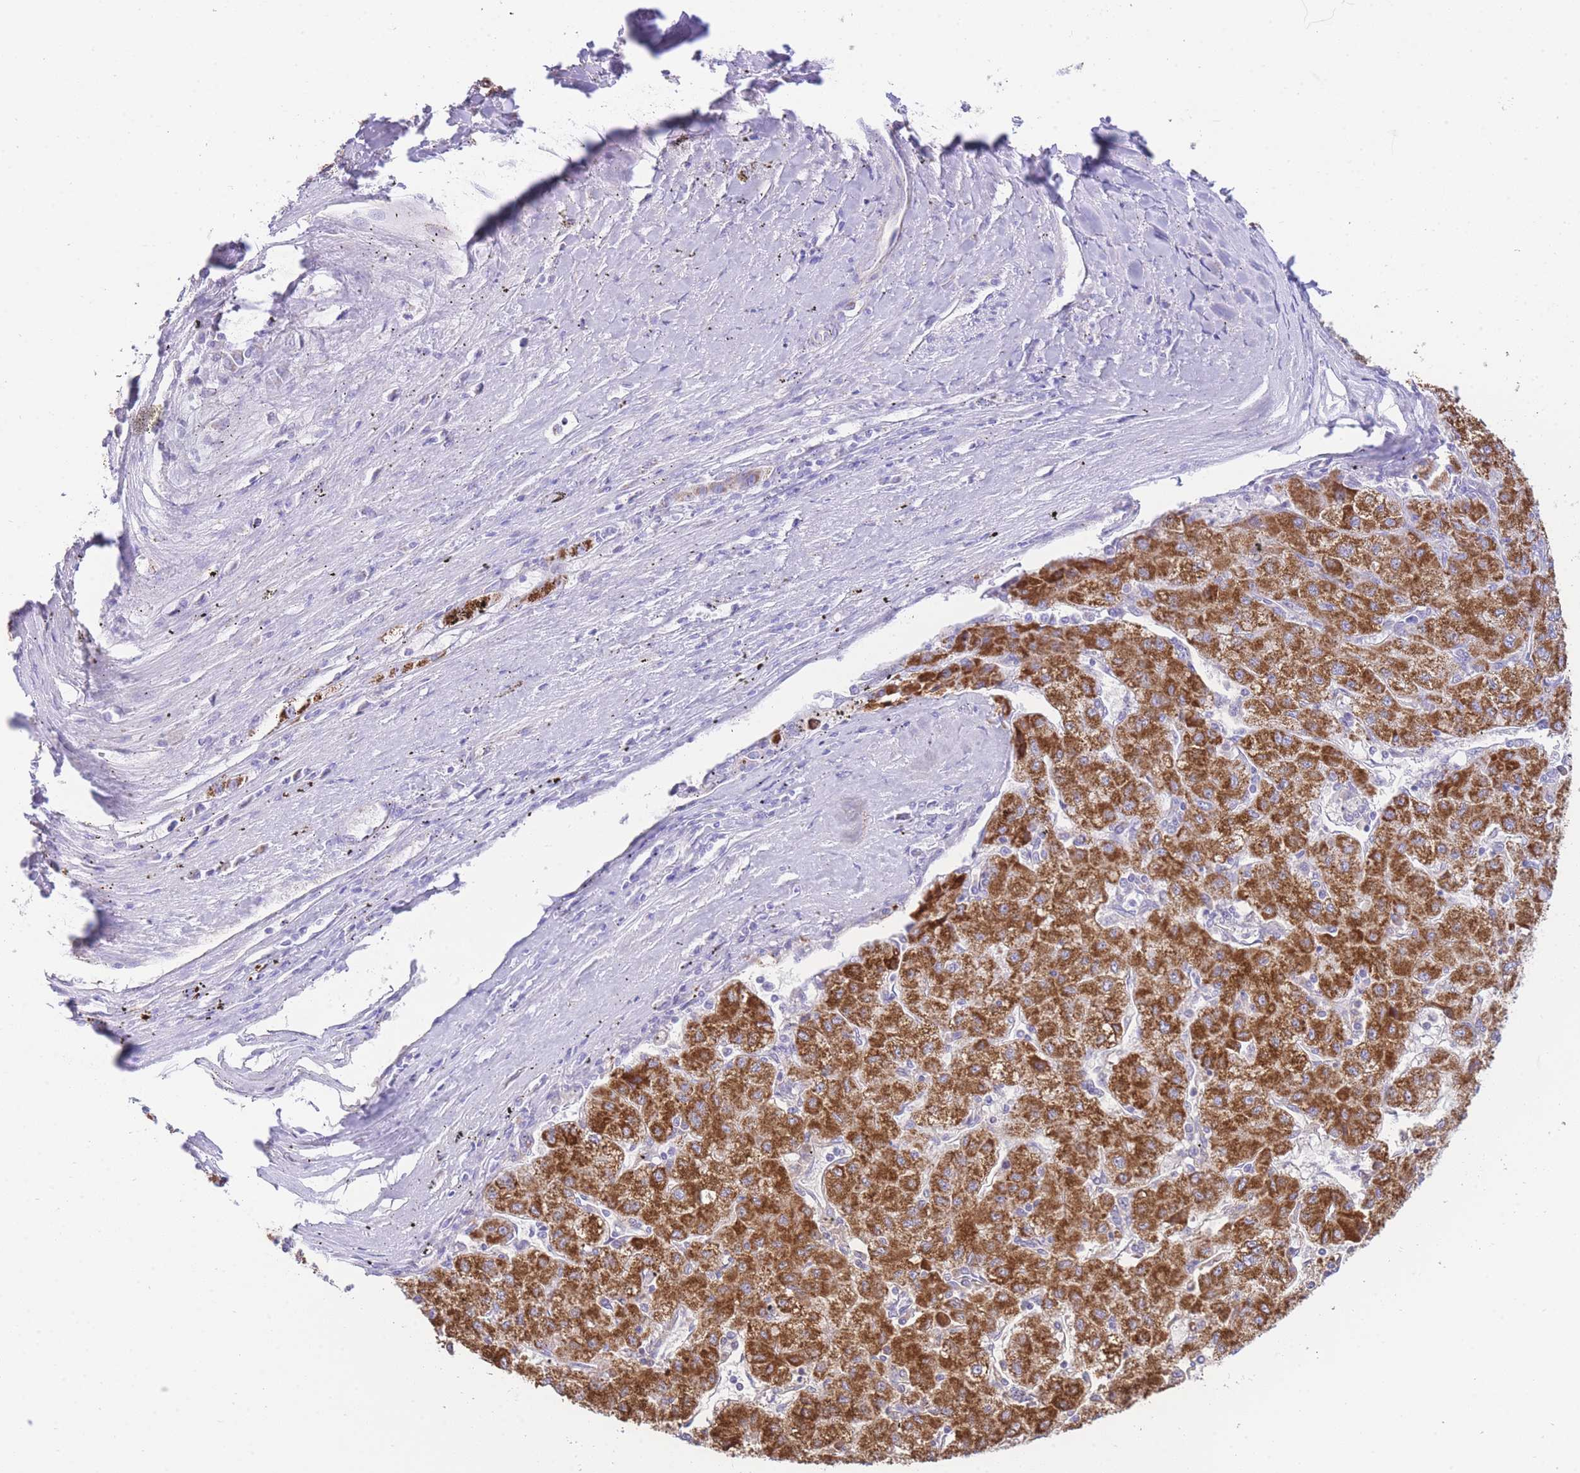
{"staining": {"intensity": "strong", "quantity": ">75%", "location": "cytoplasmic/membranous"}, "tissue": "liver cancer", "cell_type": "Tumor cells", "image_type": "cancer", "snomed": [{"axis": "morphology", "description": "Carcinoma, Hepatocellular, NOS"}, {"axis": "topography", "description": "Liver"}], "caption": "Protein staining displays strong cytoplasmic/membranous positivity in about >75% of tumor cells in liver cancer. The protein of interest is stained brown, and the nuclei are stained in blue (DAB (3,3'-diaminobenzidine) IHC with brightfield microscopy, high magnification).", "gene": "ACSM4", "patient": {"sex": "male", "age": 72}}